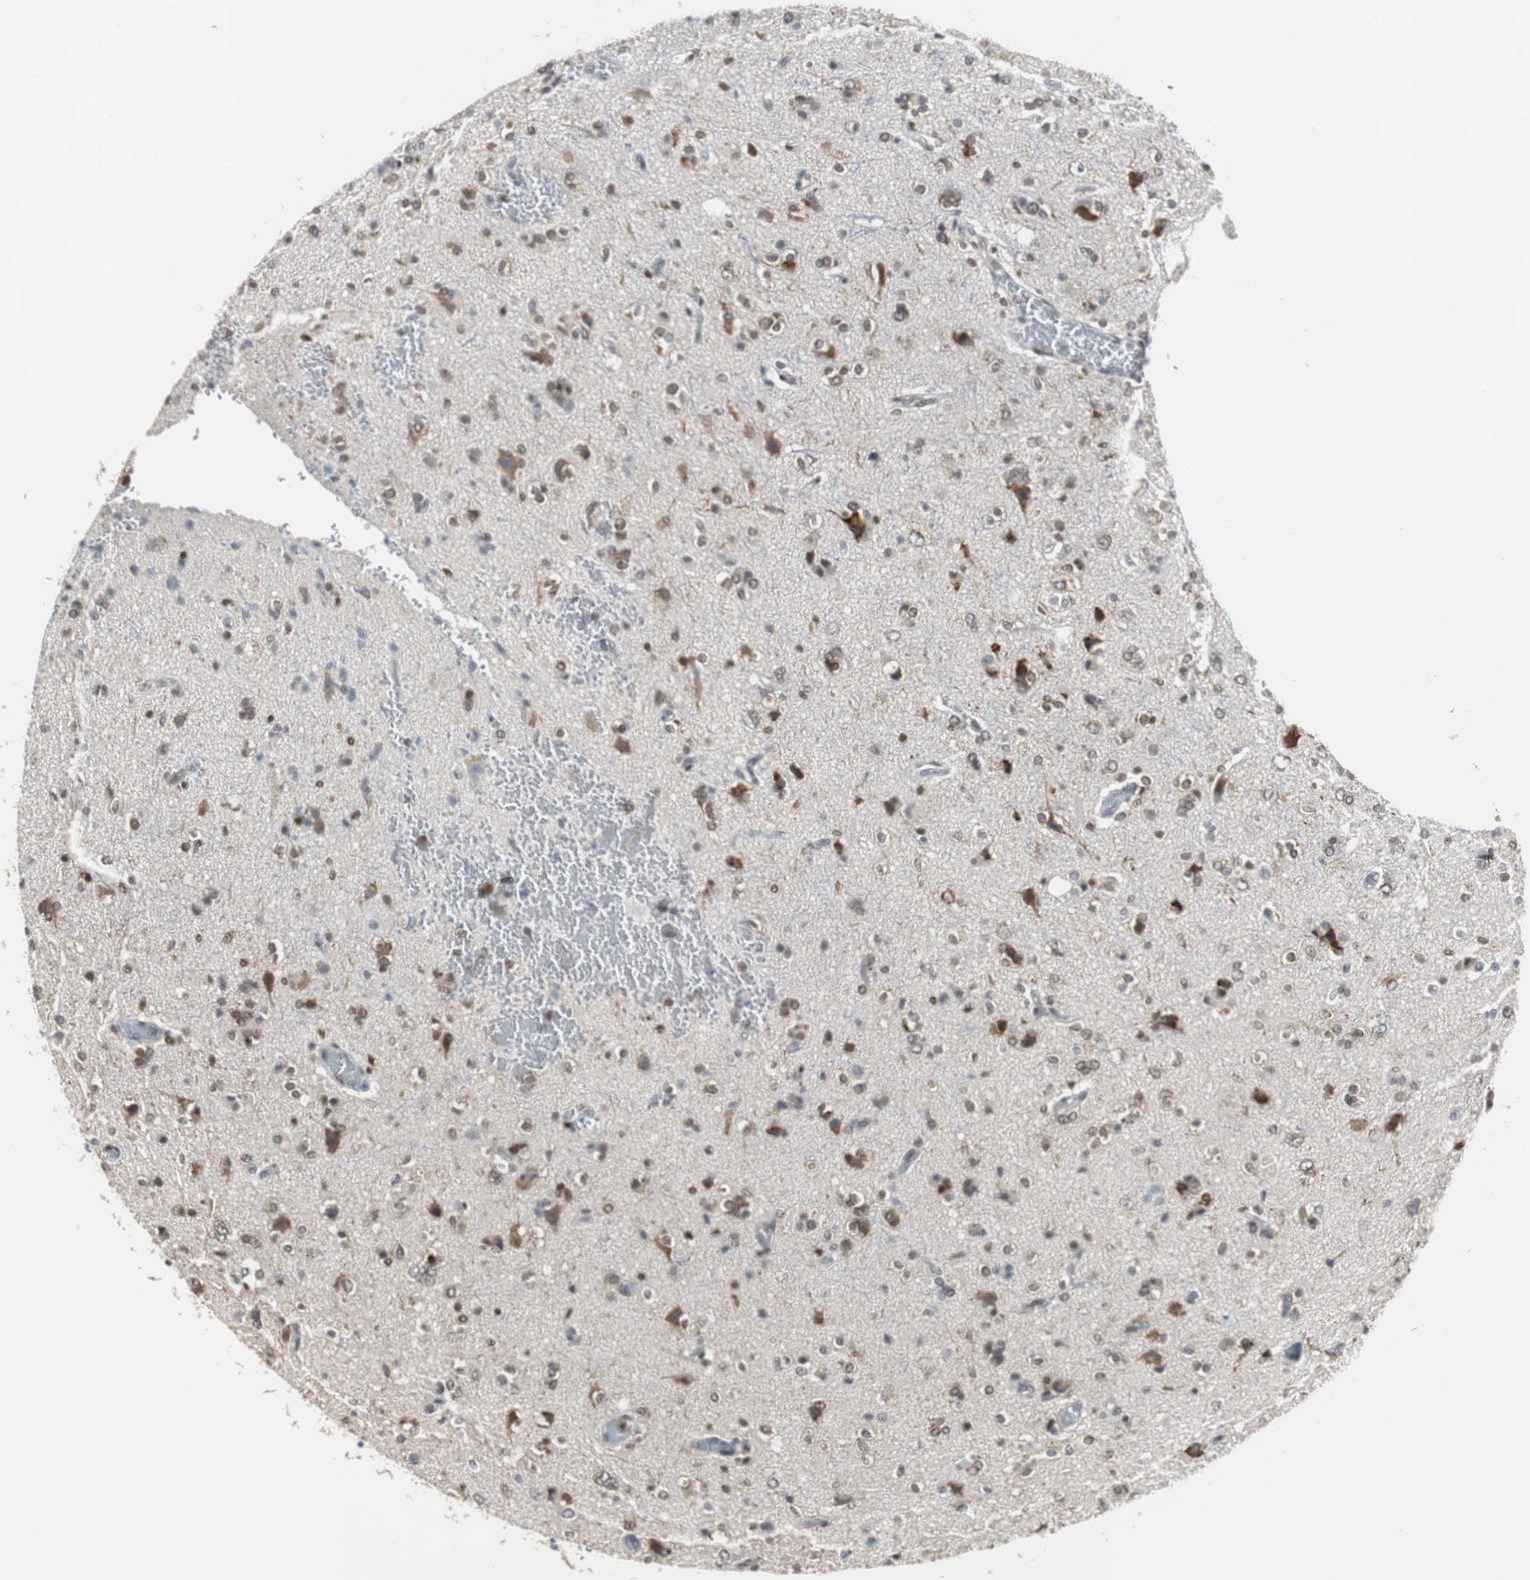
{"staining": {"intensity": "moderate", "quantity": "<25%", "location": "cytoplasmic/membranous,nuclear"}, "tissue": "glioma", "cell_type": "Tumor cells", "image_type": "cancer", "snomed": [{"axis": "morphology", "description": "Glioma, malignant, High grade"}, {"axis": "topography", "description": "Brain"}], "caption": "The image reveals immunohistochemical staining of glioma. There is moderate cytoplasmic/membranous and nuclear positivity is appreciated in approximately <25% of tumor cells. (Brightfield microscopy of DAB IHC at high magnification).", "gene": "SIRT1", "patient": {"sex": "male", "age": 47}}